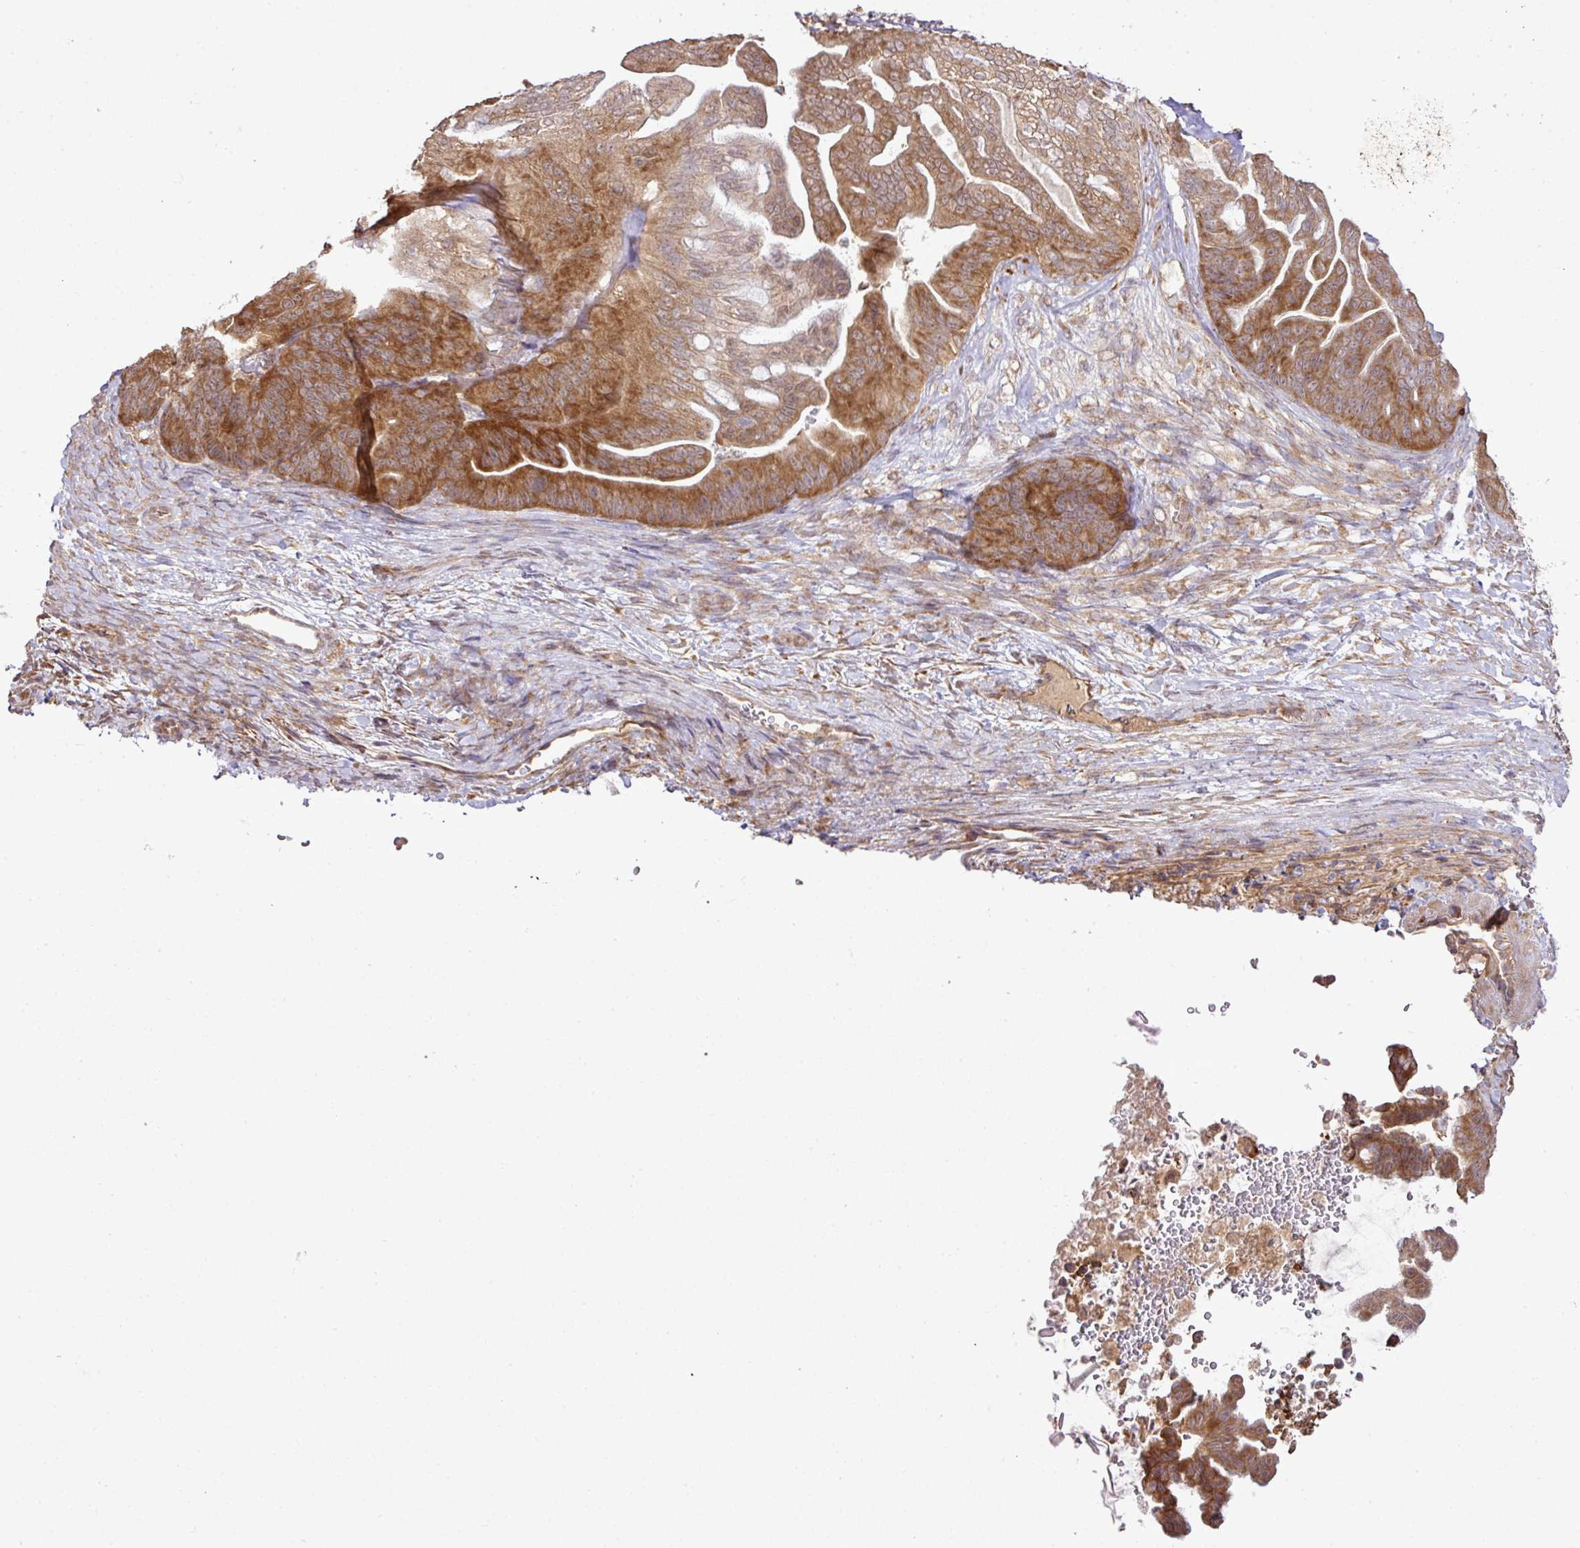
{"staining": {"intensity": "strong", "quantity": "25%-75%", "location": "cytoplasmic/membranous"}, "tissue": "ovarian cancer", "cell_type": "Tumor cells", "image_type": "cancer", "snomed": [{"axis": "morphology", "description": "Cystadenocarcinoma, mucinous, NOS"}, {"axis": "topography", "description": "Ovary"}], "caption": "Brown immunohistochemical staining in ovarian mucinous cystadenocarcinoma displays strong cytoplasmic/membranous expression in about 25%-75% of tumor cells.", "gene": "DNAAF4", "patient": {"sex": "female", "age": 67}}